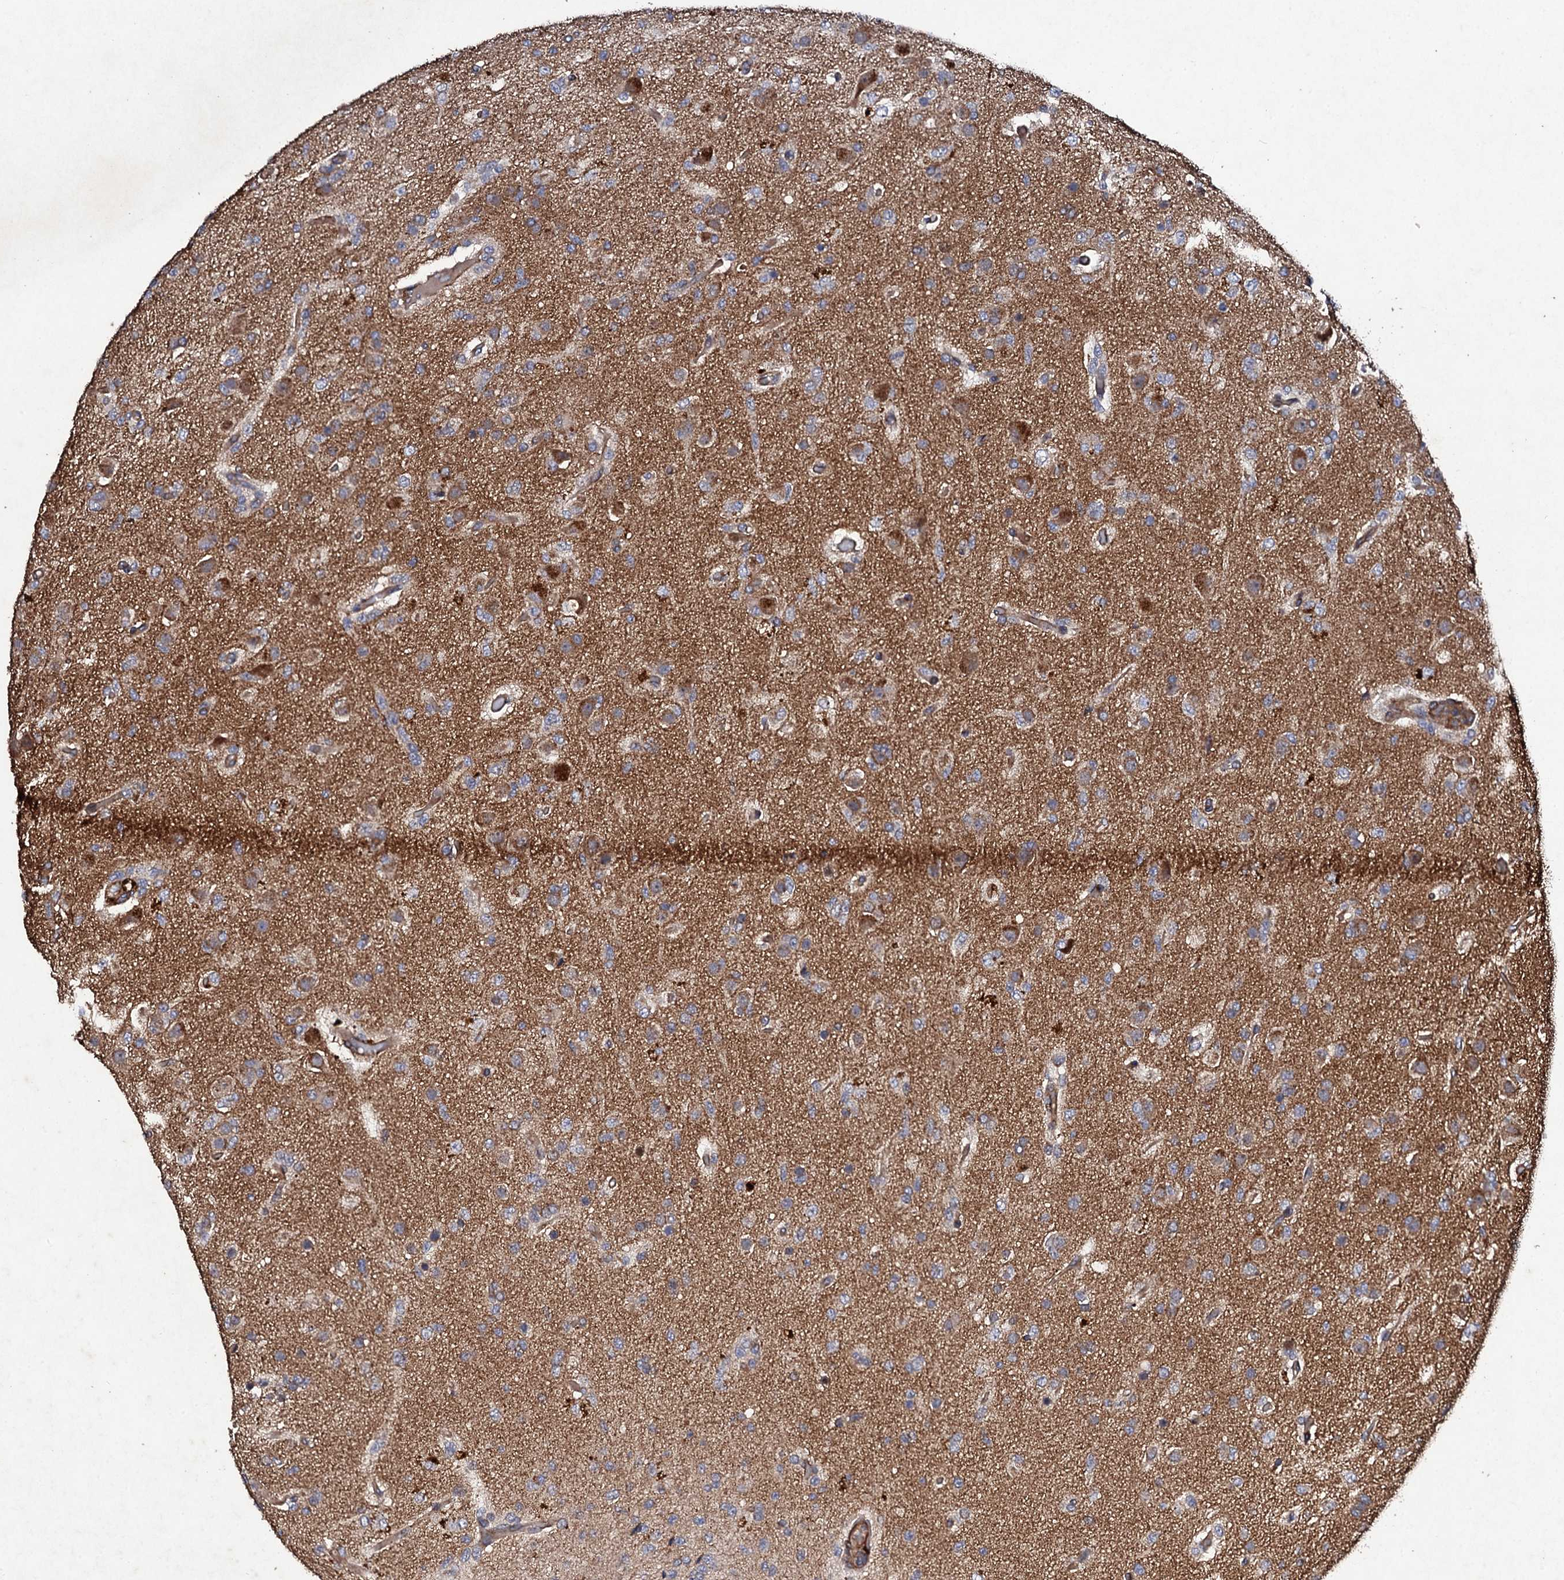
{"staining": {"intensity": "moderate", "quantity": ">75%", "location": "cytoplasmic/membranous"}, "tissue": "glioma", "cell_type": "Tumor cells", "image_type": "cancer", "snomed": [{"axis": "morphology", "description": "Glioma, malignant, High grade"}, {"axis": "topography", "description": "Brain"}], "caption": "A micrograph of high-grade glioma (malignant) stained for a protein shows moderate cytoplasmic/membranous brown staining in tumor cells. (DAB IHC, brown staining for protein, blue staining for nuclei).", "gene": "MOCOS", "patient": {"sex": "female", "age": 74}}